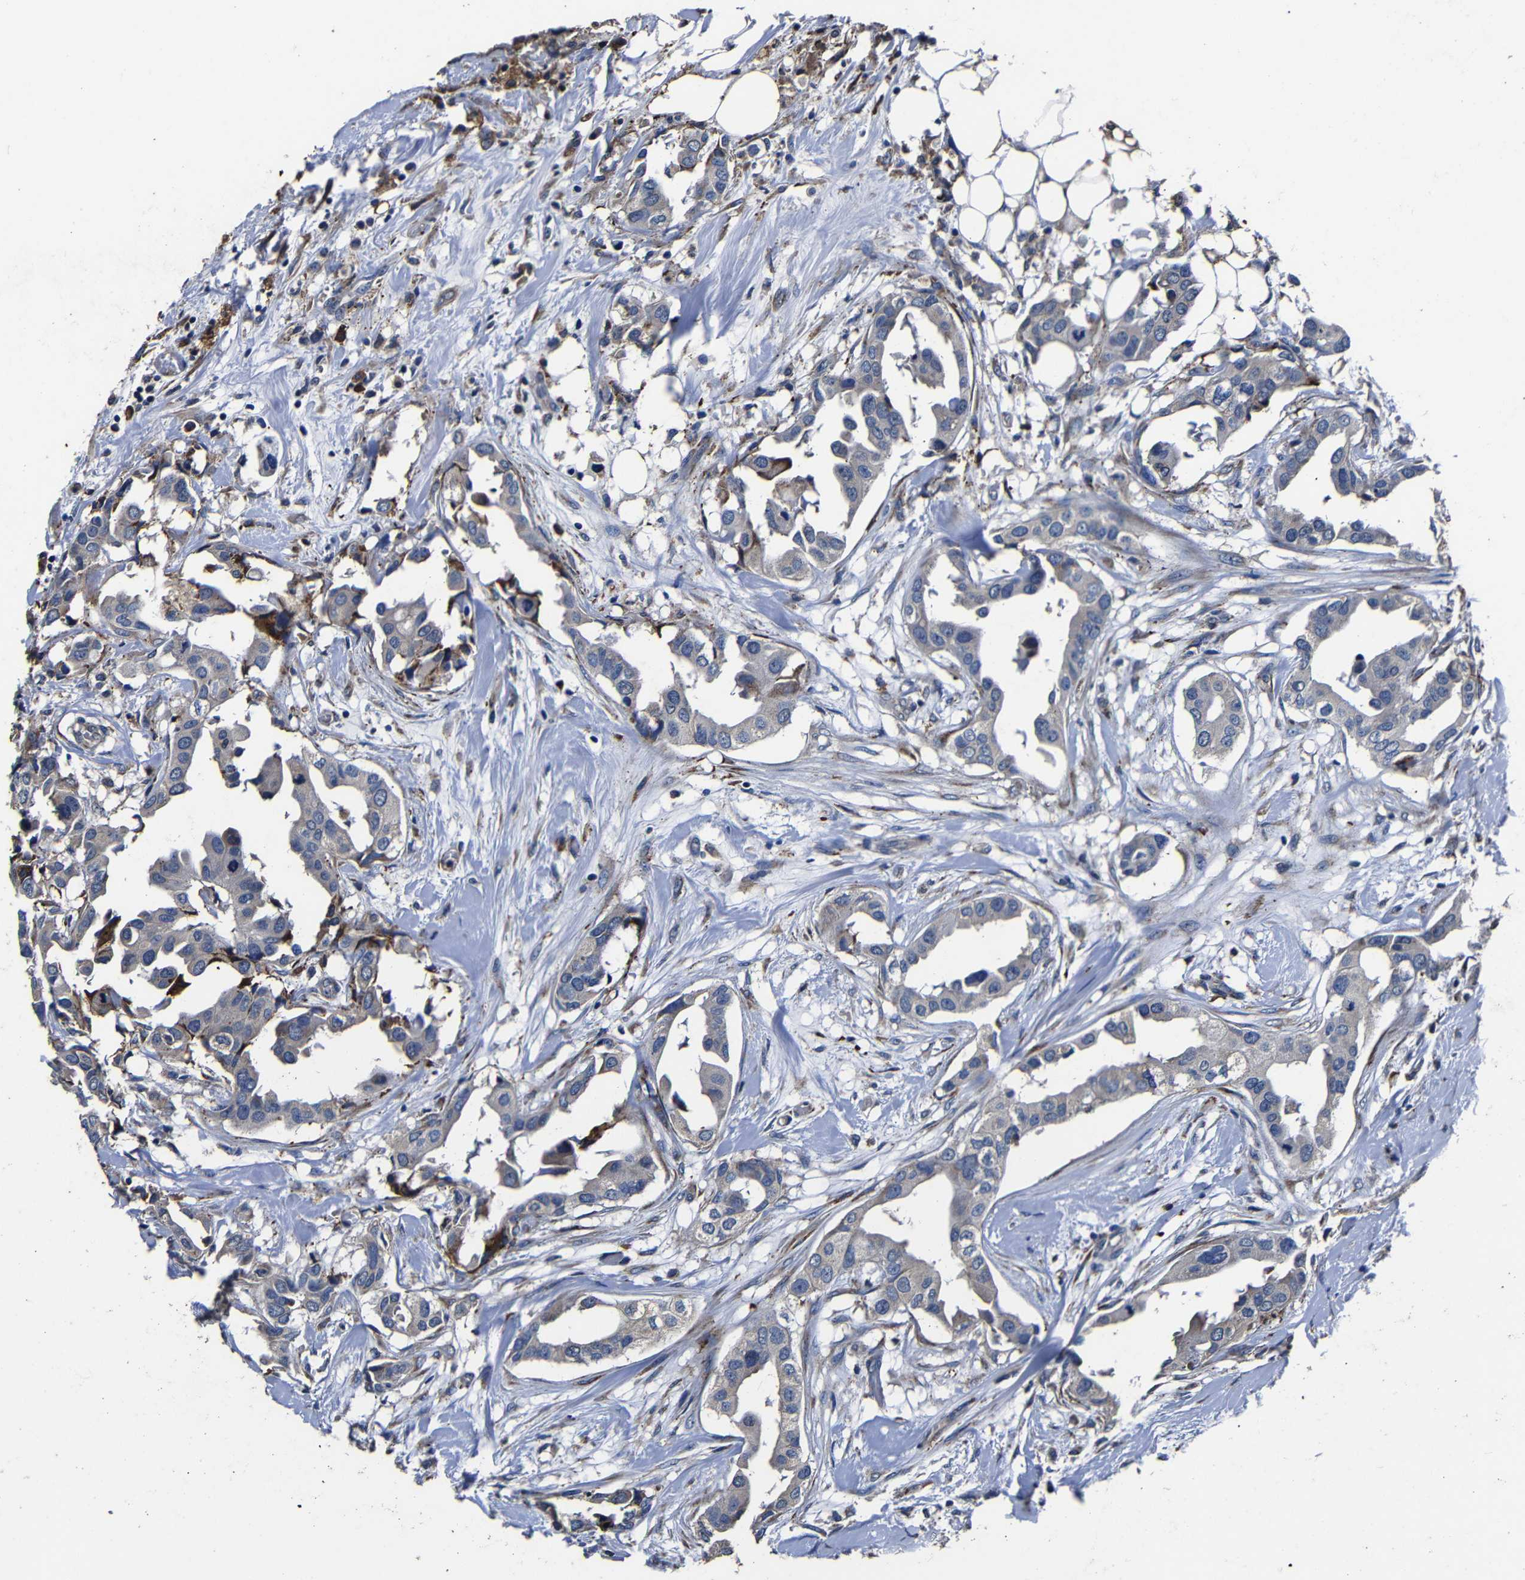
{"staining": {"intensity": "negative", "quantity": "none", "location": "none"}, "tissue": "breast cancer", "cell_type": "Tumor cells", "image_type": "cancer", "snomed": [{"axis": "morphology", "description": "Duct carcinoma"}, {"axis": "topography", "description": "Breast"}], "caption": "Immunohistochemistry micrograph of neoplastic tissue: human breast cancer stained with DAB exhibits no significant protein expression in tumor cells.", "gene": "SCN9A", "patient": {"sex": "female", "age": 40}}